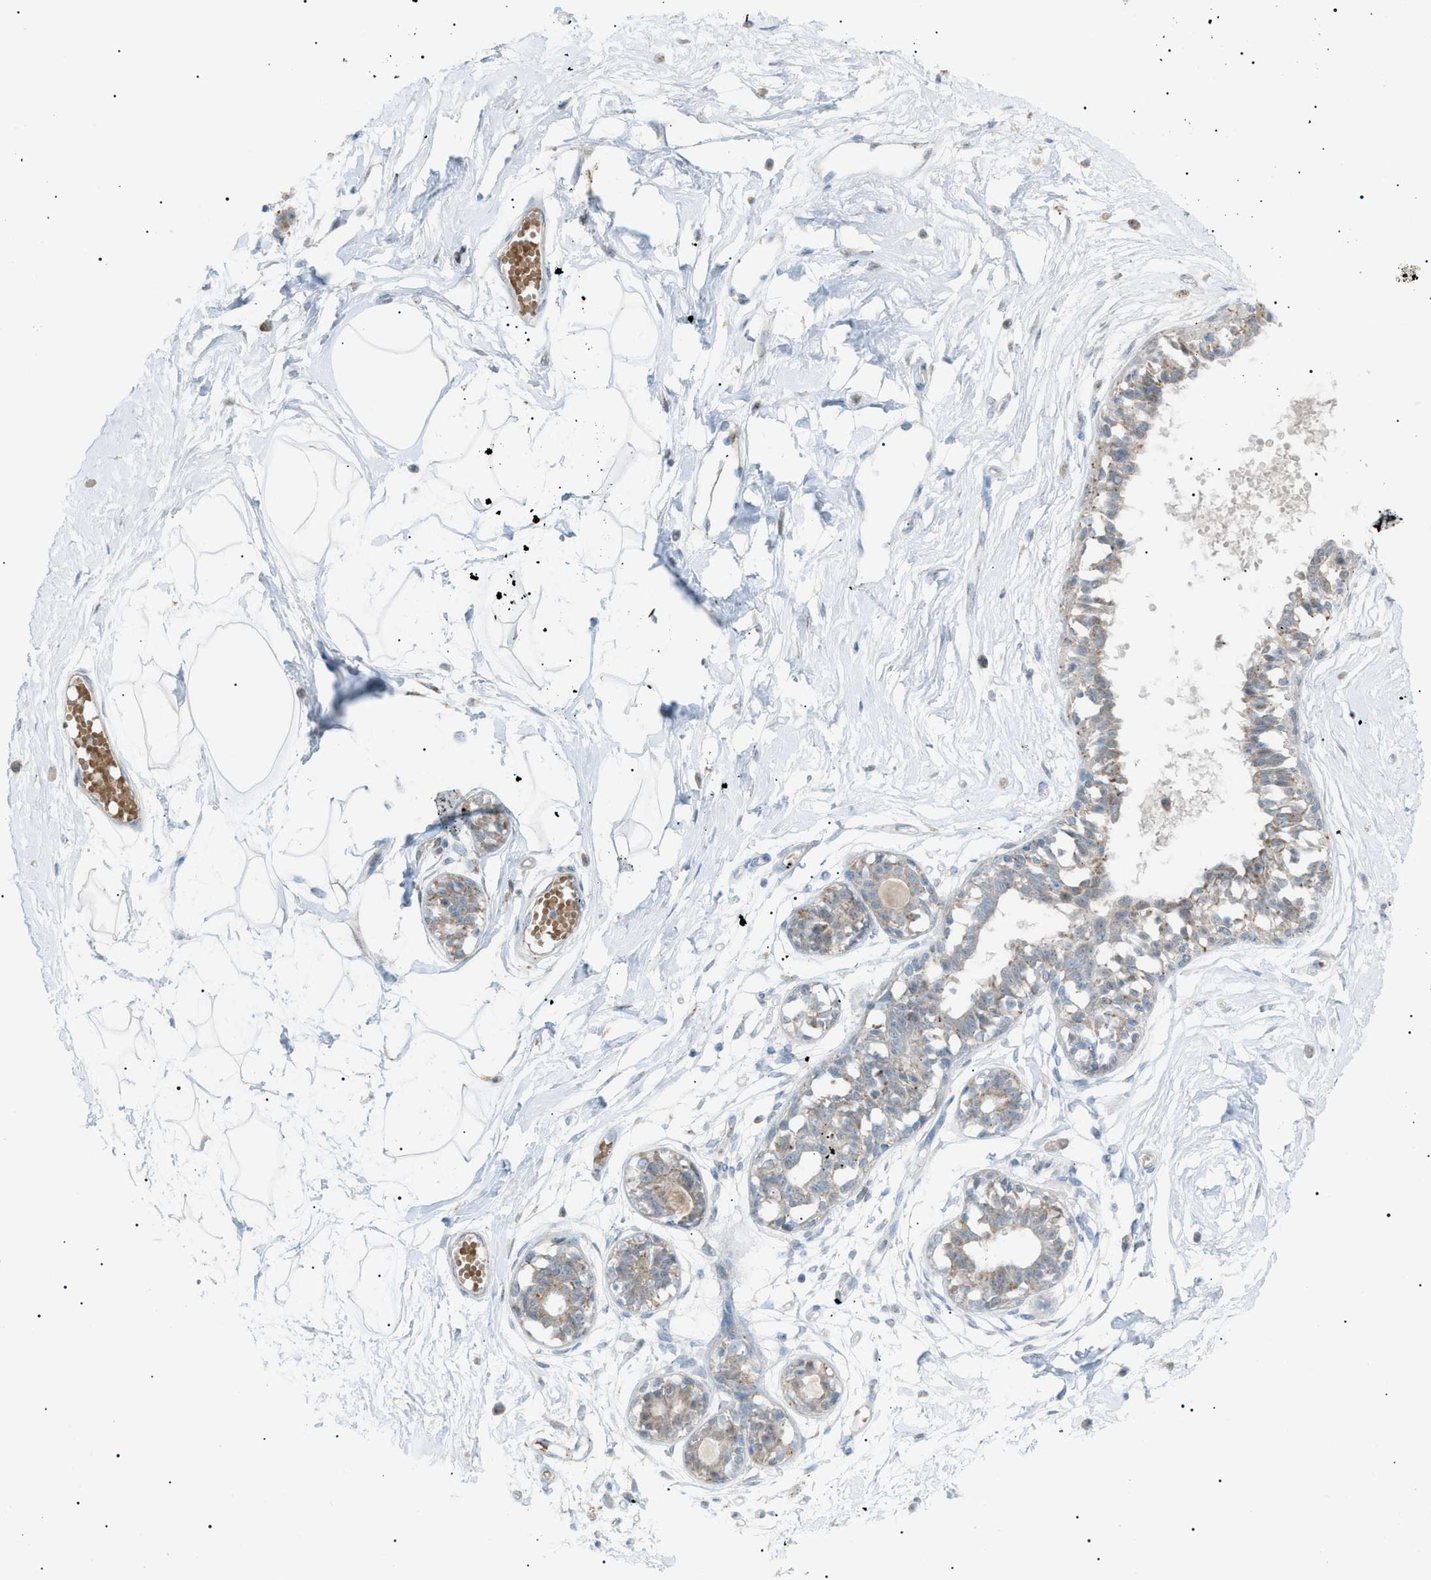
{"staining": {"intensity": "weak", "quantity": ">75%", "location": "cytoplasmic/membranous"}, "tissue": "breast", "cell_type": "Adipocytes", "image_type": "normal", "snomed": [{"axis": "morphology", "description": "Normal tissue, NOS"}, {"axis": "topography", "description": "Breast"}], "caption": "Immunohistochemistry (IHC) (DAB (3,3'-diaminobenzidine)) staining of normal breast demonstrates weak cytoplasmic/membranous protein expression in about >75% of adipocytes. (DAB (3,3'-diaminobenzidine) IHC with brightfield microscopy, high magnification).", "gene": "ZNF516", "patient": {"sex": "female", "age": 45}}